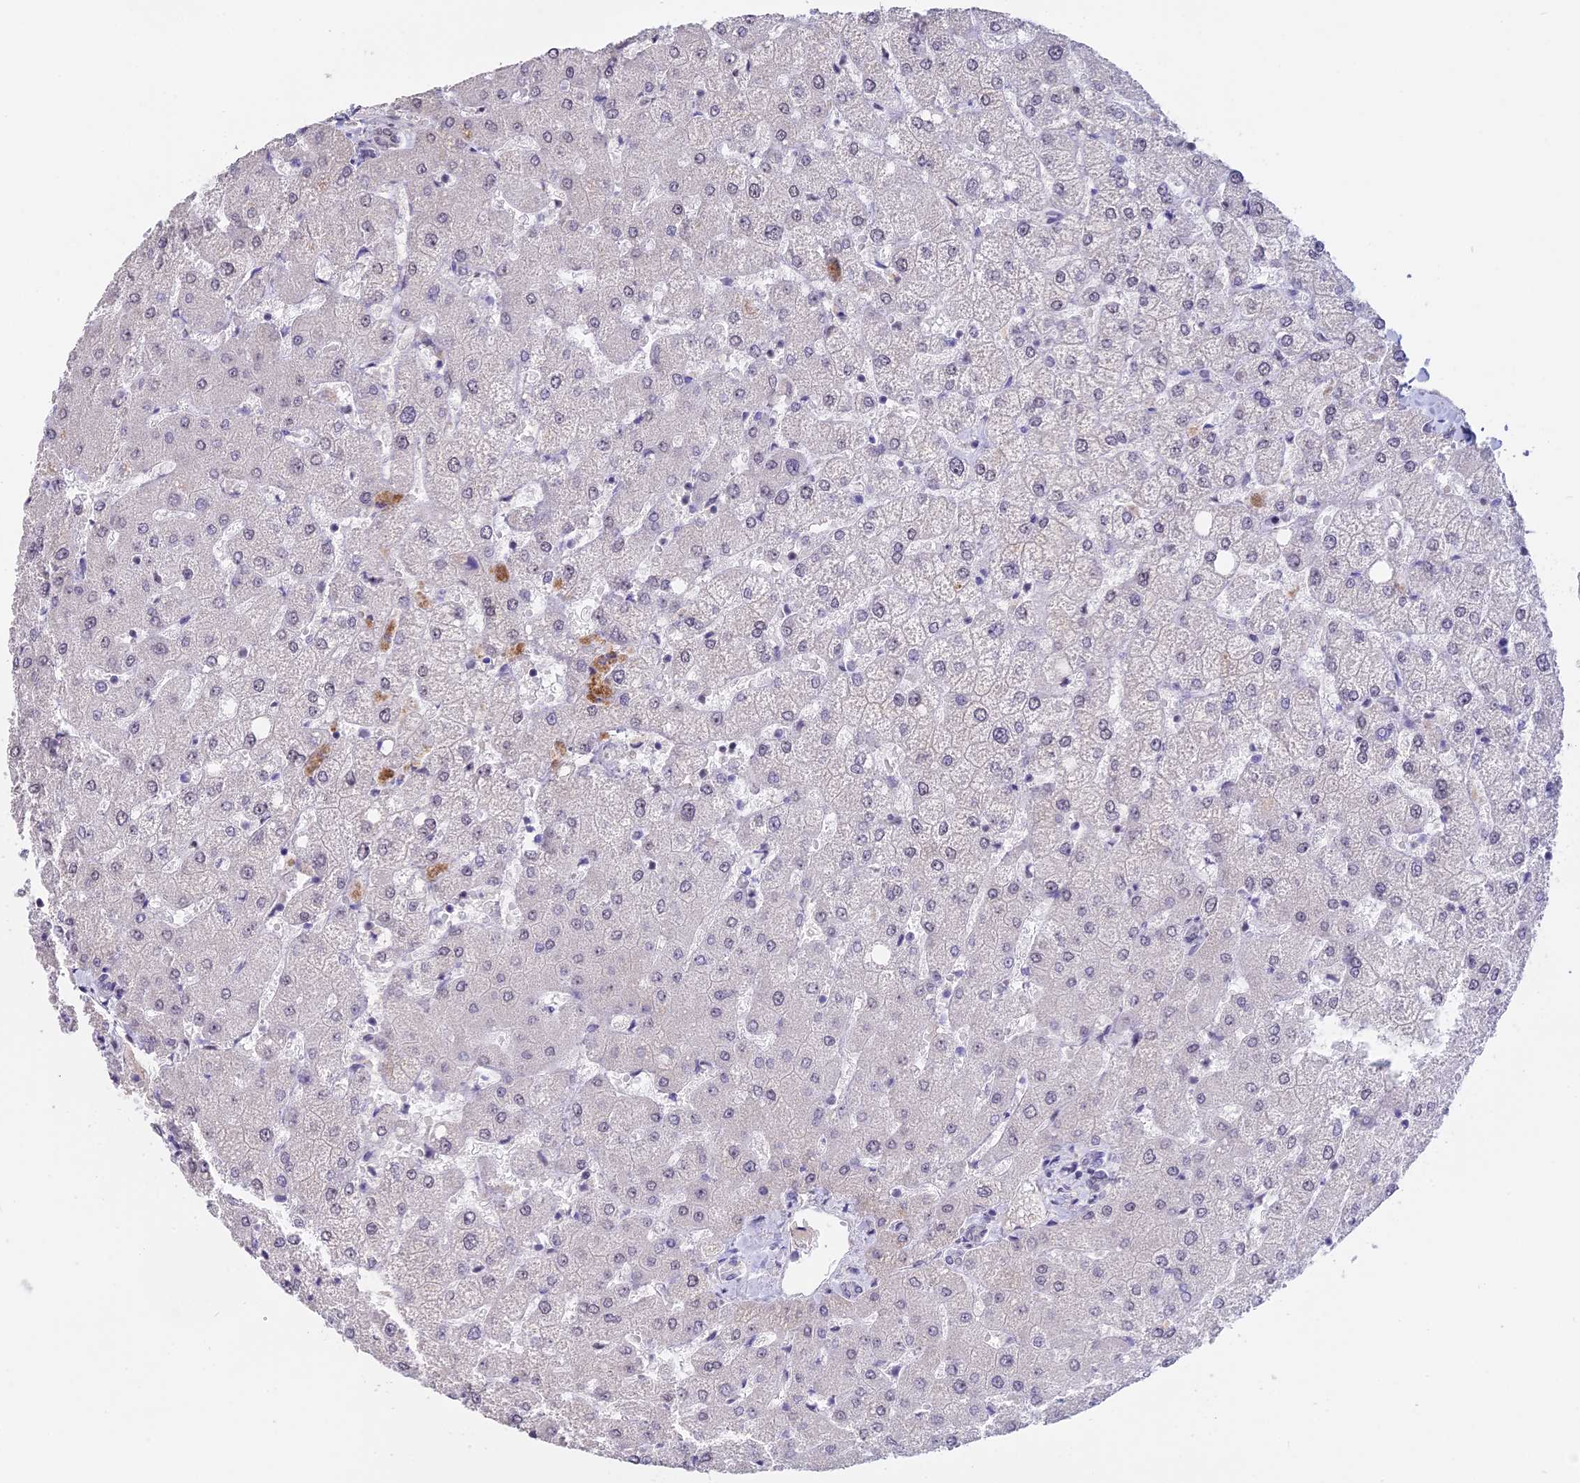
{"staining": {"intensity": "negative", "quantity": "none", "location": "none"}, "tissue": "liver", "cell_type": "Cholangiocytes", "image_type": "normal", "snomed": [{"axis": "morphology", "description": "Normal tissue, NOS"}, {"axis": "topography", "description": "Liver"}], "caption": "Liver stained for a protein using IHC reveals no positivity cholangiocytes.", "gene": "SETD2", "patient": {"sex": "female", "age": 54}}